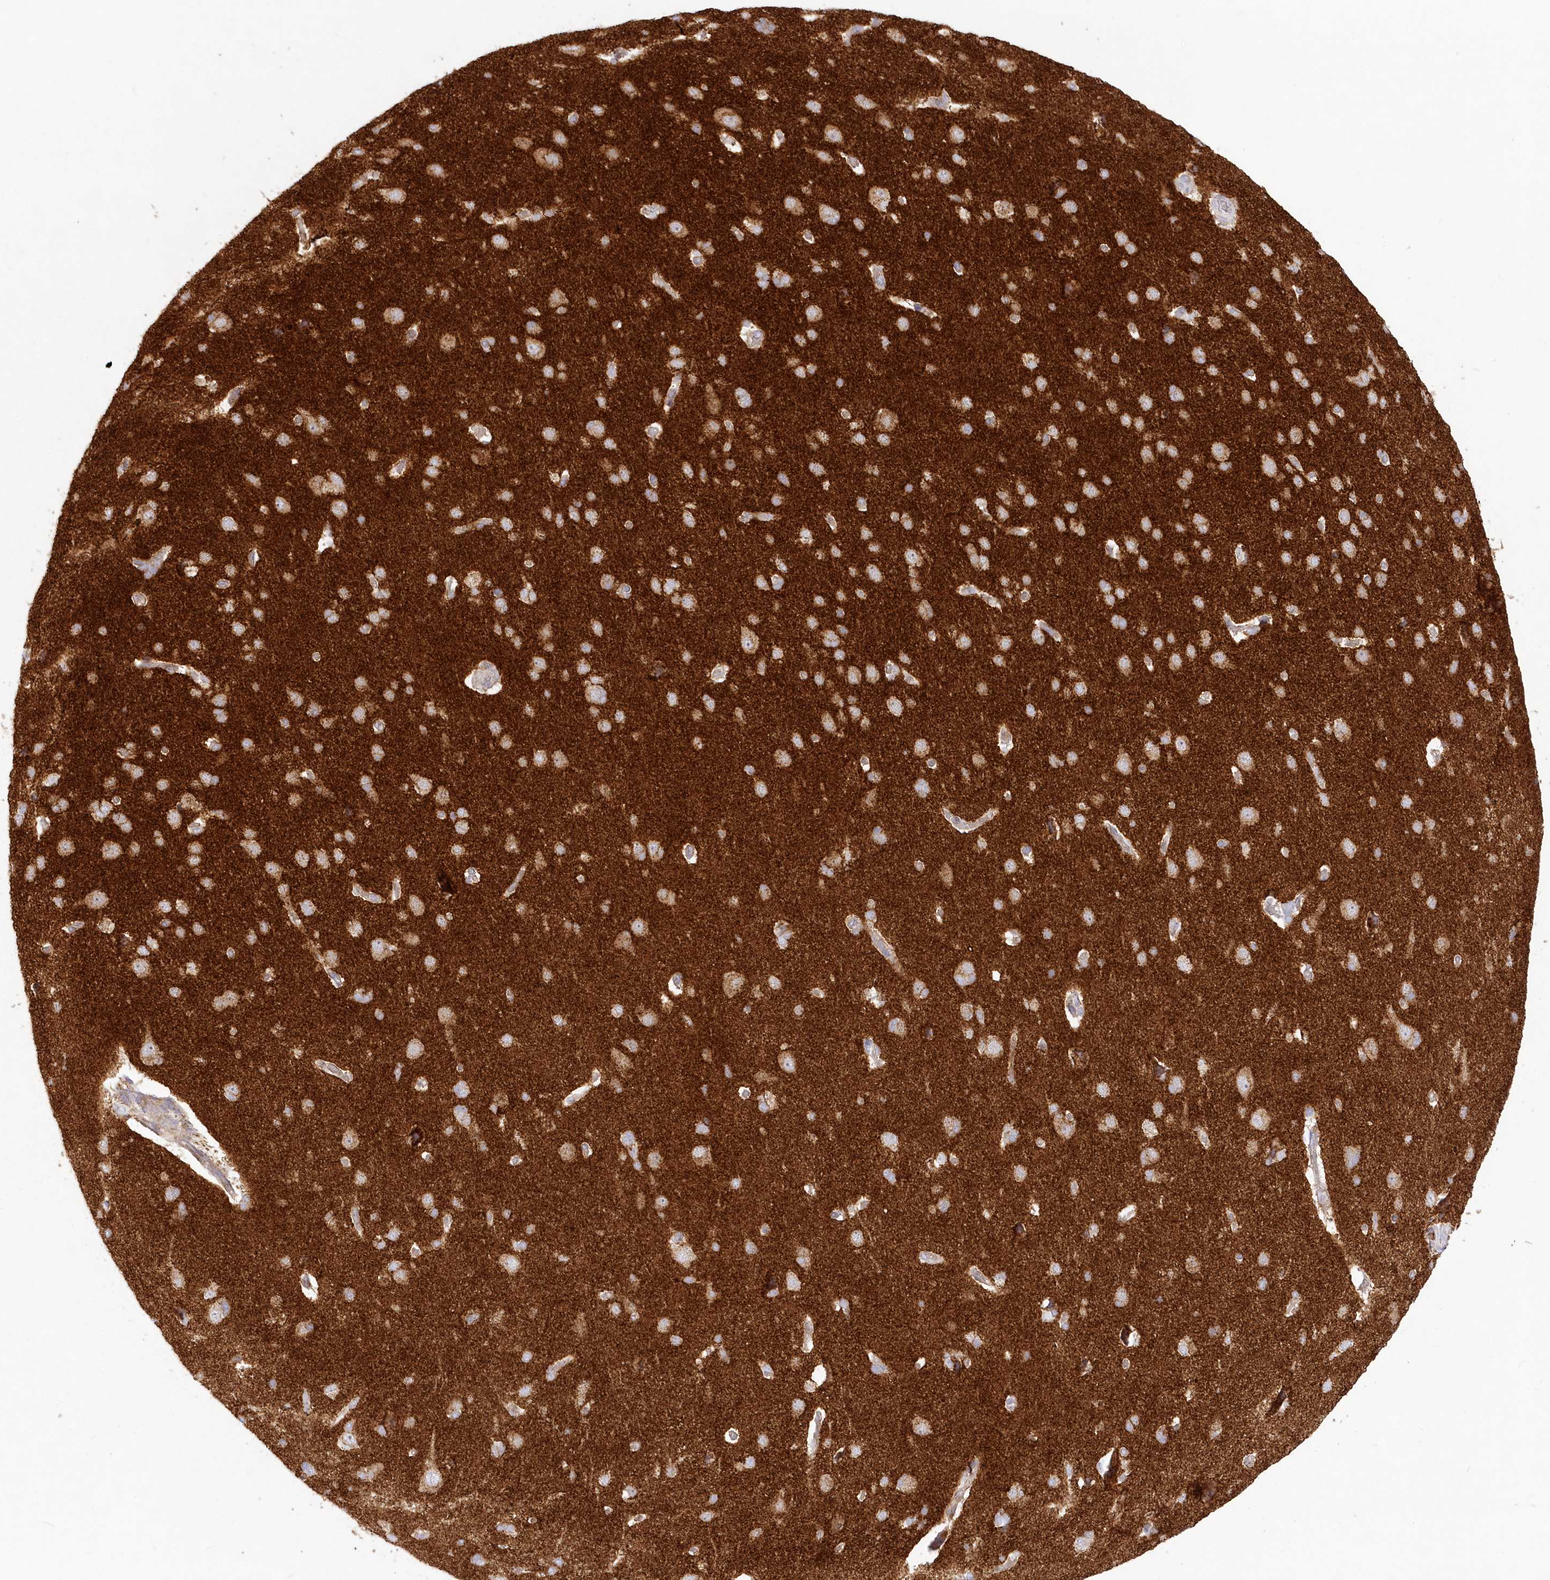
{"staining": {"intensity": "negative", "quantity": "none", "location": "none"}, "tissue": "cerebral cortex", "cell_type": "Endothelial cells", "image_type": "normal", "snomed": [{"axis": "morphology", "description": "Normal tissue, NOS"}, {"axis": "topography", "description": "Cerebral cortex"}], "caption": "The IHC image has no significant positivity in endothelial cells of cerebral cortex. Nuclei are stained in blue.", "gene": "TBC1D14", "patient": {"sex": "male", "age": 62}}